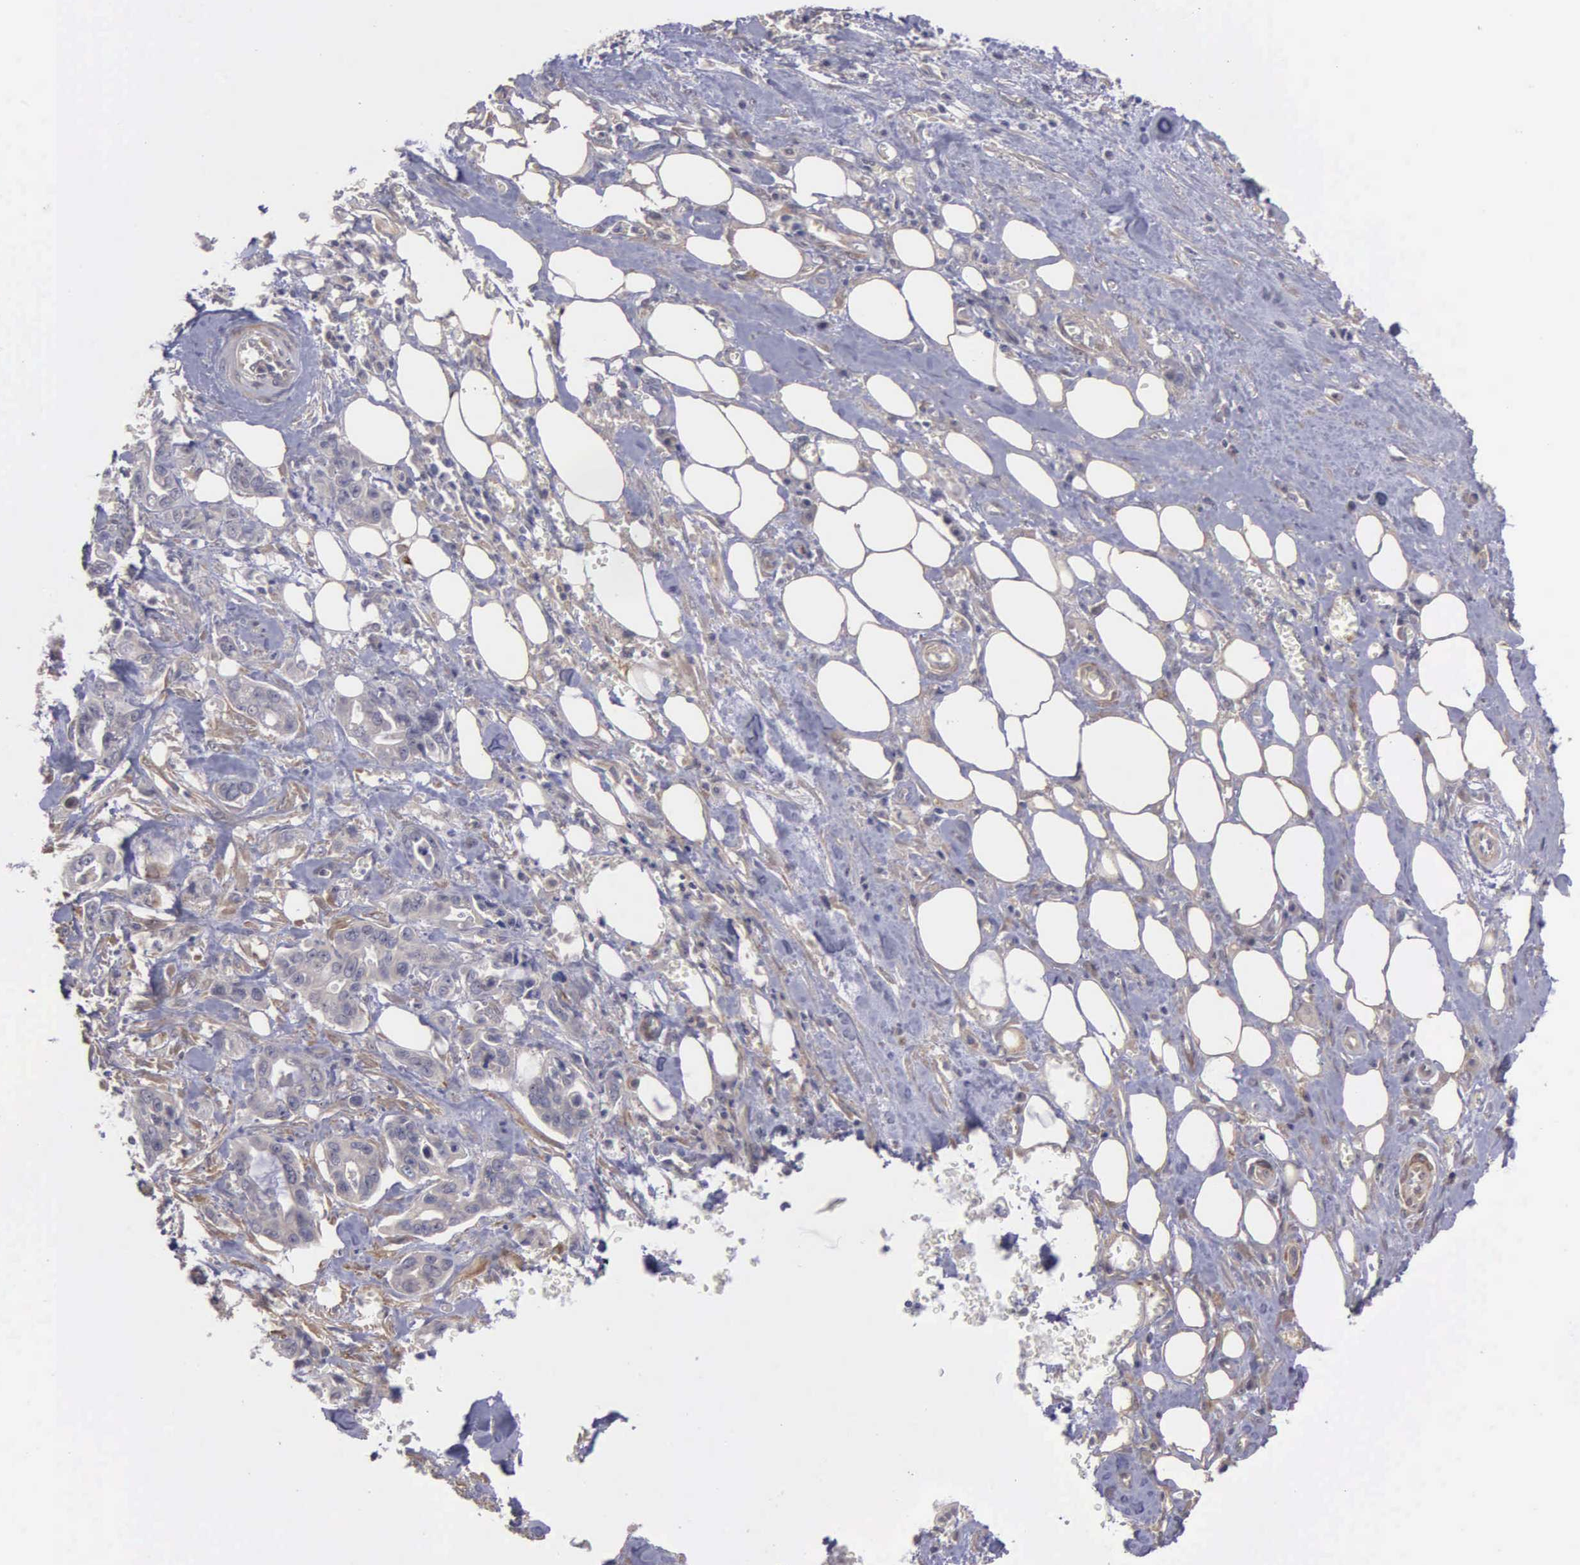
{"staining": {"intensity": "negative", "quantity": "none", "location": "none"}, "tissue": "pancreatic cancer", "cell_type": "Tumor cells", "image_type": "cancer", "snomed": [{"axis": "morphology", "description": "Adenocarcinoma, NOS"}, {"axis": "topography", "description": "Pancreas"}], "caption": "Pancreatic cancer (adenocarcinoma) was stained to show a protein in brown. There is no significant staining in tumor cells.", "gene": "RTL10", "patient": {"sex": "male", "age": 69}}